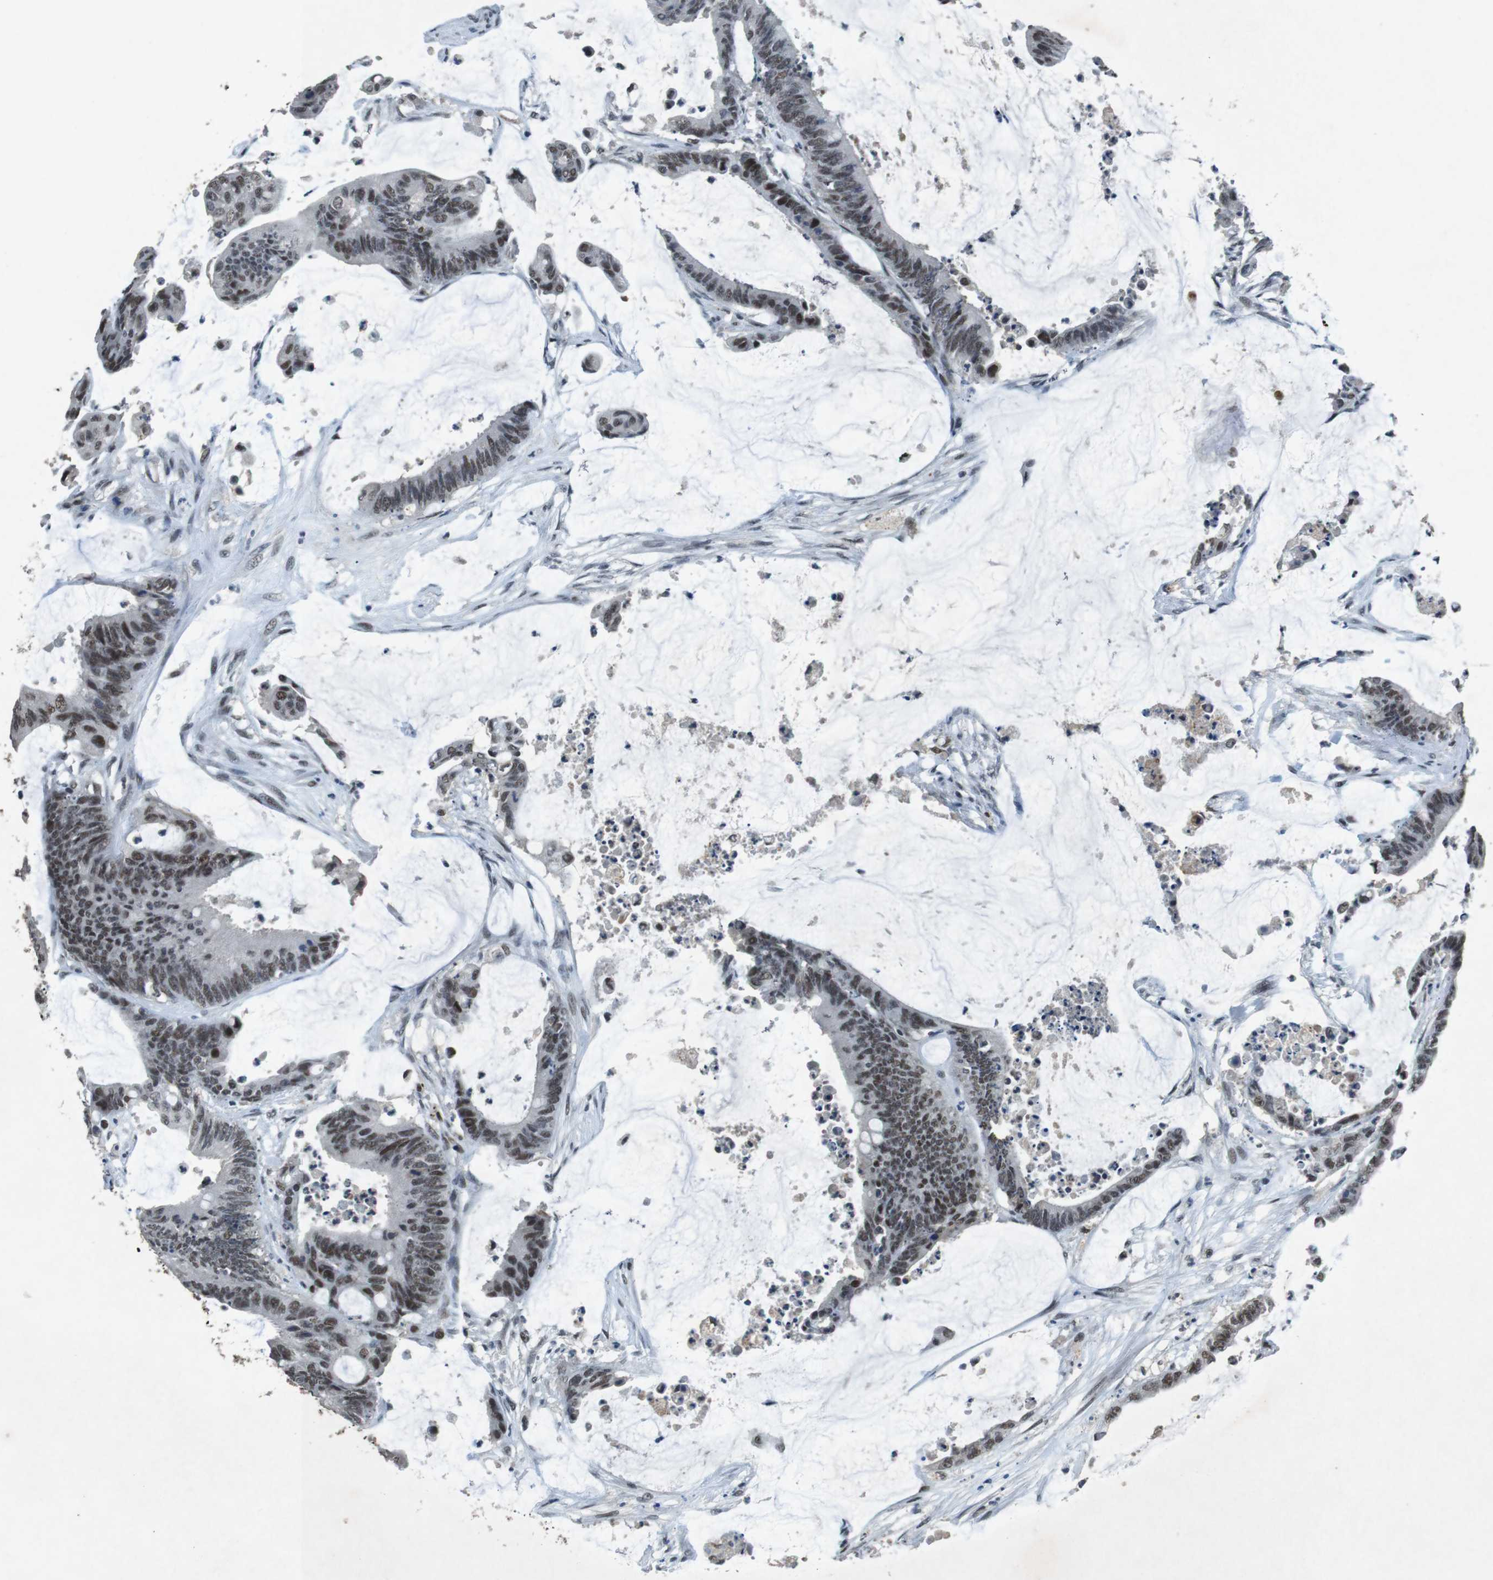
{"staining": {"intensity": "weak", "quantity": "25%-75%", "location": "nuclear"}, "tissue": "colorectal cancer", "cell_type": "Tumor cells", "image_type": "cancer", "snomed": [{"axis": "morphology", "description": "Adenocarcinoma, NOS"}, {"axis": "topography", "description": "Rectum"}], "caption": "DAB (3,3'-diaminobenzidine) immunohistochemical staining of human colorectal cancer (adenocarcinoma) reveals weak nuclear protein positivity in about 25%-75% of tumor cells. Nuclei are stained in blue.", "gene": "USP7", "patient": {"sex": "female", "age": 66}}